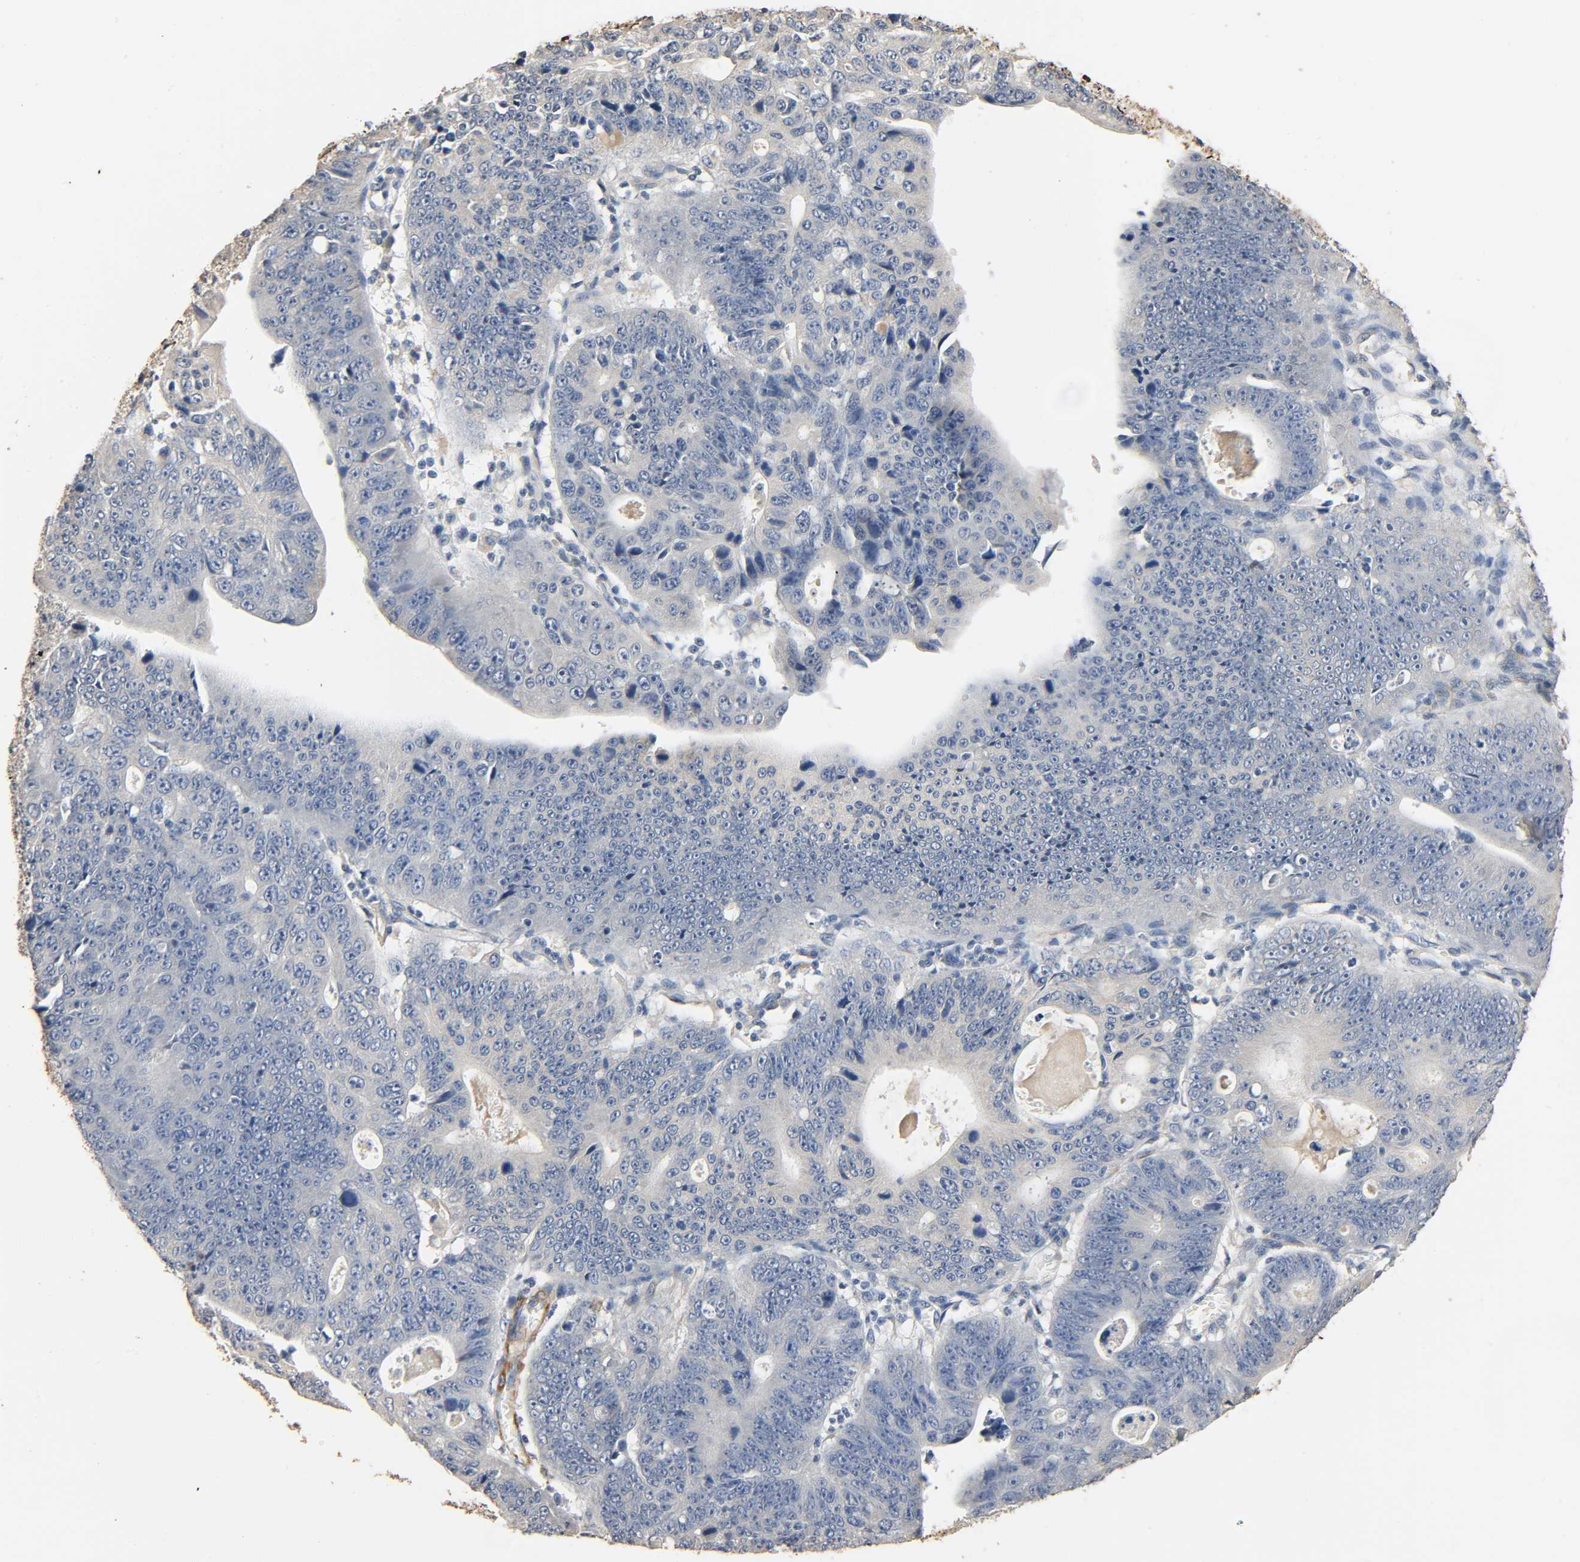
{"staining": {"intensity": "negative", "quantity": "none", "location": "none"}, "tissue": "stomach cancer", "cell_type": "Tumor cells", "image_type": "cancer", "snomed": [{"axis": "morphology", "description": "Adenocarcinoma, NOS"}, {"axis": "topography", "description": "Stomach"}], "caption": "Tumor cells show no significant protein positivity in adenocarcinoma (stomach). (DAB immunohistochemistry, high magnification).", "gene": "GSTA3", "patient": {"sex": "male", "age": 59}}